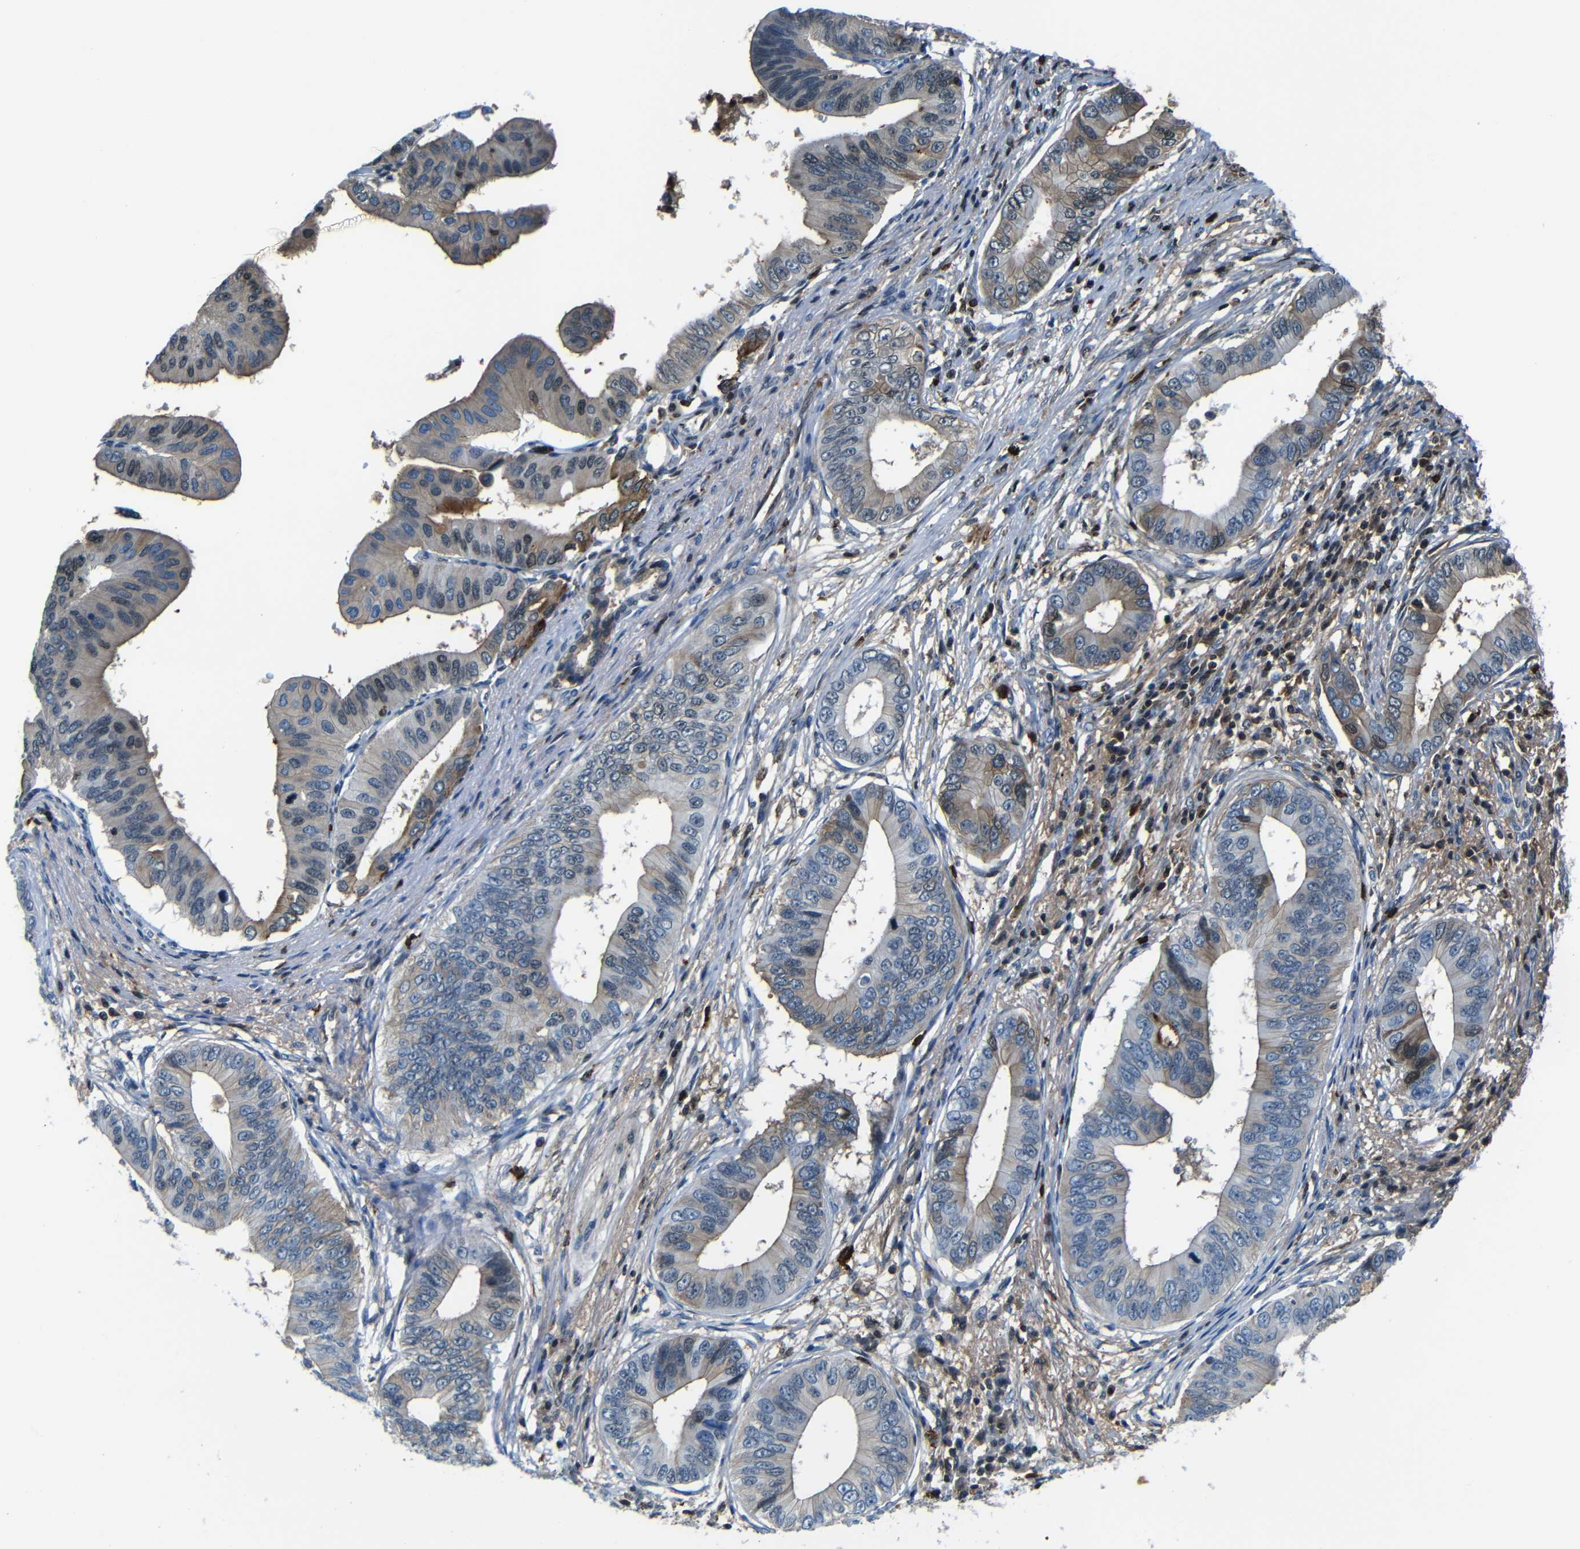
{"staining": {"intensity": "weak", "quantity": "25%-75%", "location": "cytoplasmic/membranous,nuclear"}, "tissue": "pancreatic cancer", "cell_type": "Tumor cells", "image_type": "cancer", "snomed": [{"axis": "morphology", "description": "Adenocarcinoma, NOS"}, {"axis": "topography", "description": "Pancreas"}], "caption": "IHC of human pancreatic adenocarcinoma reveals low levels of weak cytoplasmic/membranous and nuclear positivity in approximately 25%-75% of tumor cells.", "gene": "SERPINA1", "patient": {"sex": "male", "age": 77}}